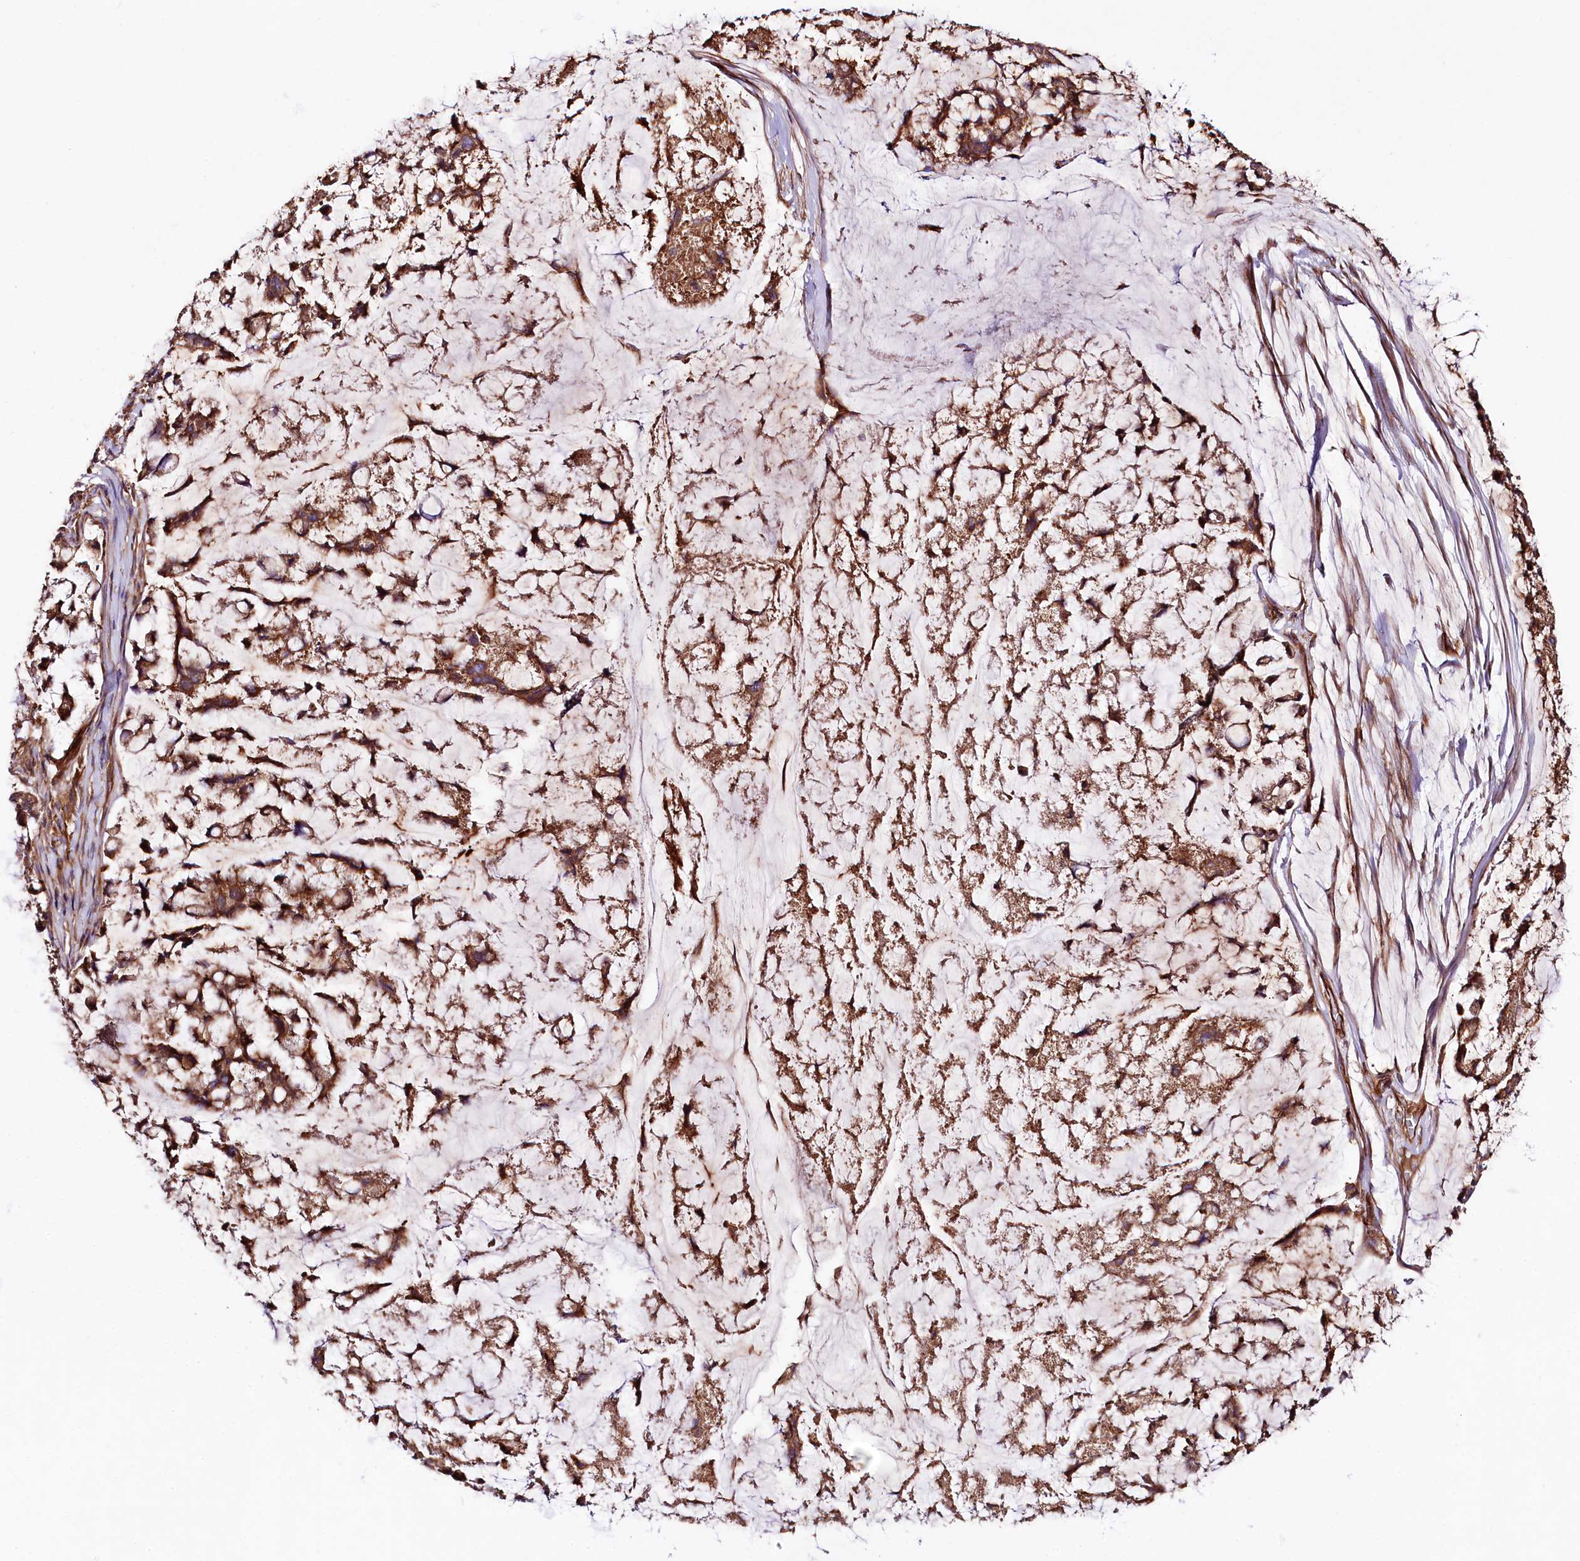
{"staining": {"intensity": "moderate", "quantity": ">75%", "location": "cytoplasmic/membranous"}, "tissue": "stomach cancer", "cell_type": "Tumor cells", "image_type": "cancer", "snomed": [{"axis": "morphology", "description": "Adenocarcinoma, NOS"}, {"axis": "topography", "description": "Stomach, lower"}], "caption": "Human stomach cancer stained with a brown dye reveals moderate cytoplasmic/membranous positive staining in about >75% of tumor cells.", "gene": "CEP295", "patient": {"sex": "male", "age": 67}}